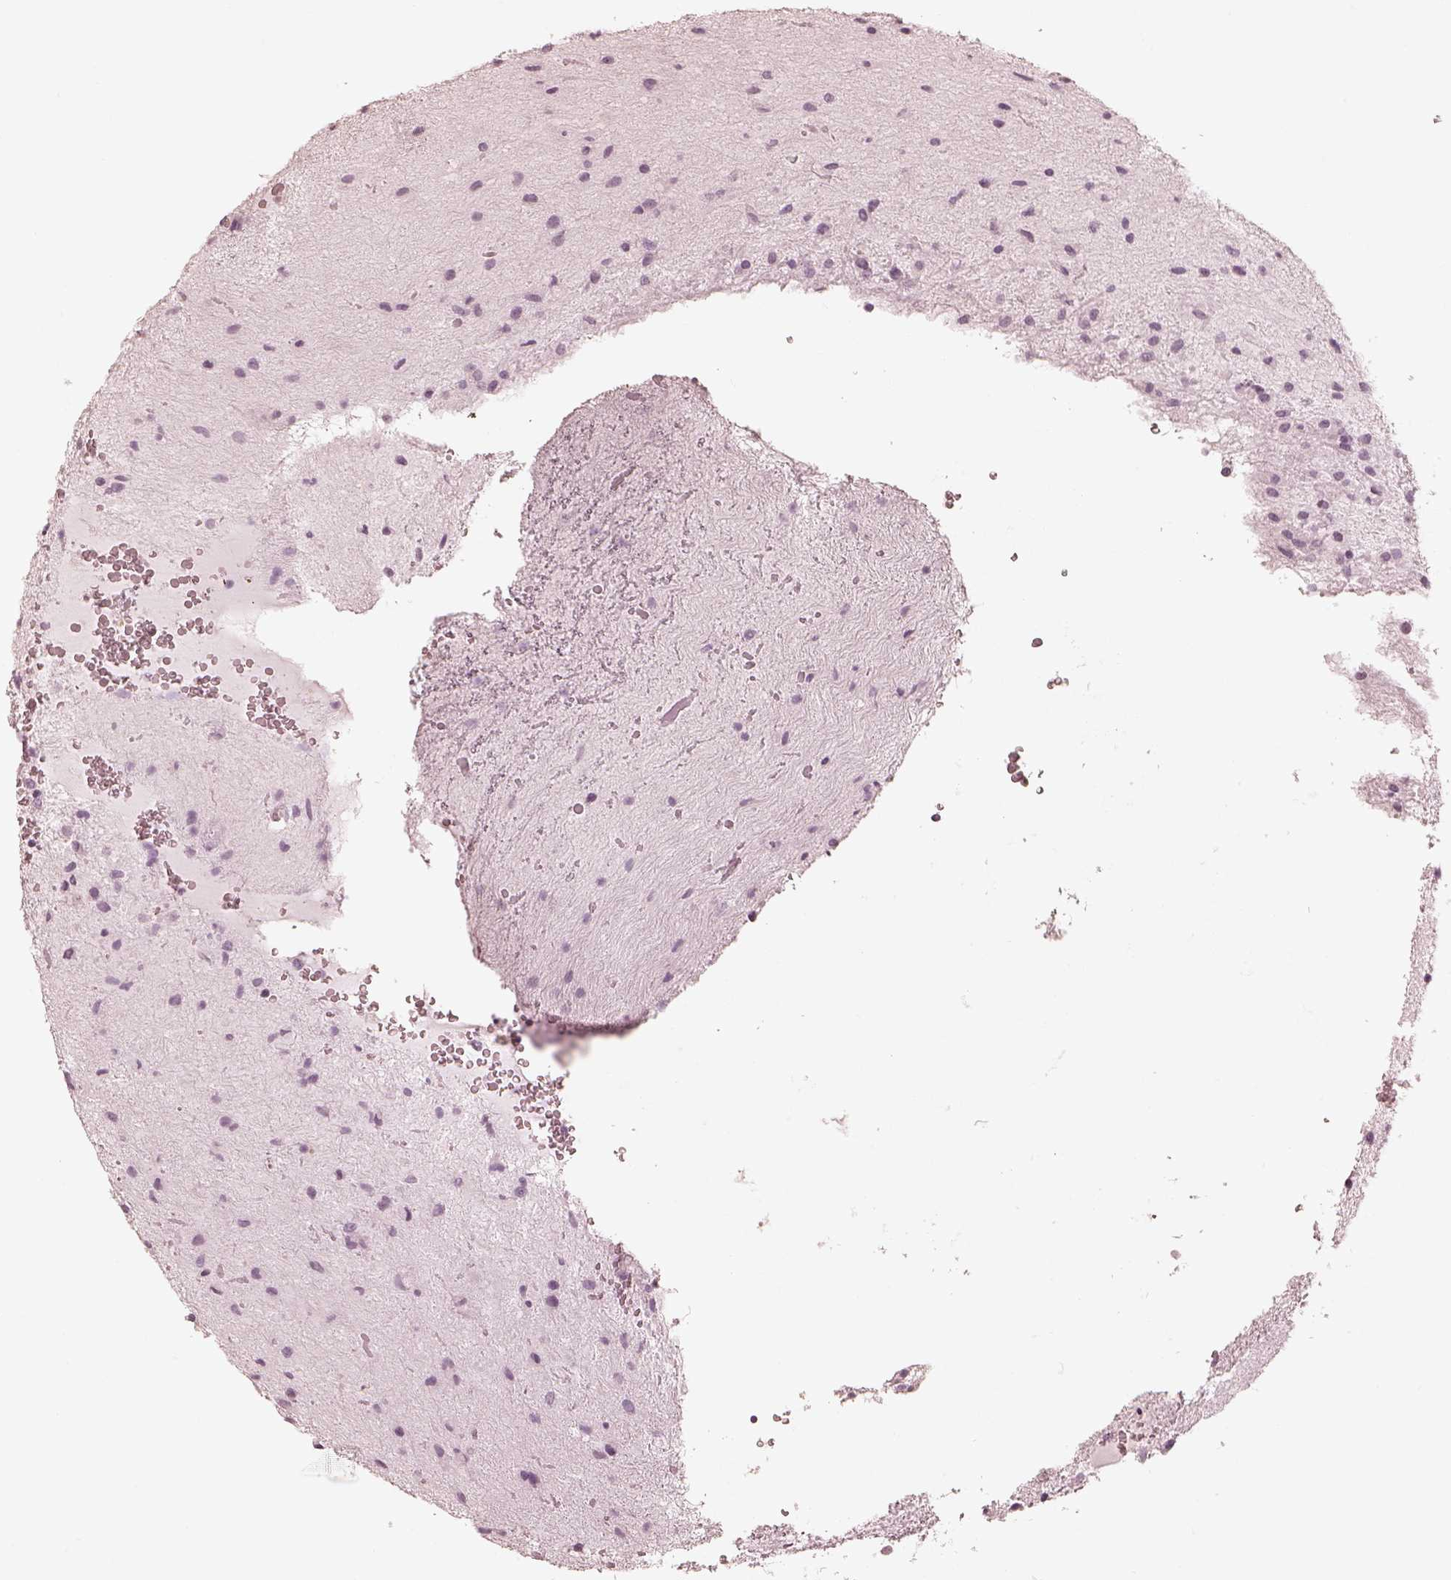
{"staining": {"intensity": "negative", "quantity": "none", "location": "none"}, "tissue": "glioma", "cell_type": "Tumor cells", "image_type": "cancer", "snomed": [{"axis": "morphology", "description": "Glioma, malignant, Low grade"}, {"axis": "topography", "description": "Cerebellum"}], "caption": "There is no significant positivity in tumor cells of malignant glioma (low-grade). Brightfield microscopy of IHC stained with DAB (3,3'-diaminobenzidine) (brown) and hematoxylin (blue), captured at high magnification.", "gene": "CALR3", "patient": {"sex": "female", "age": 14}}